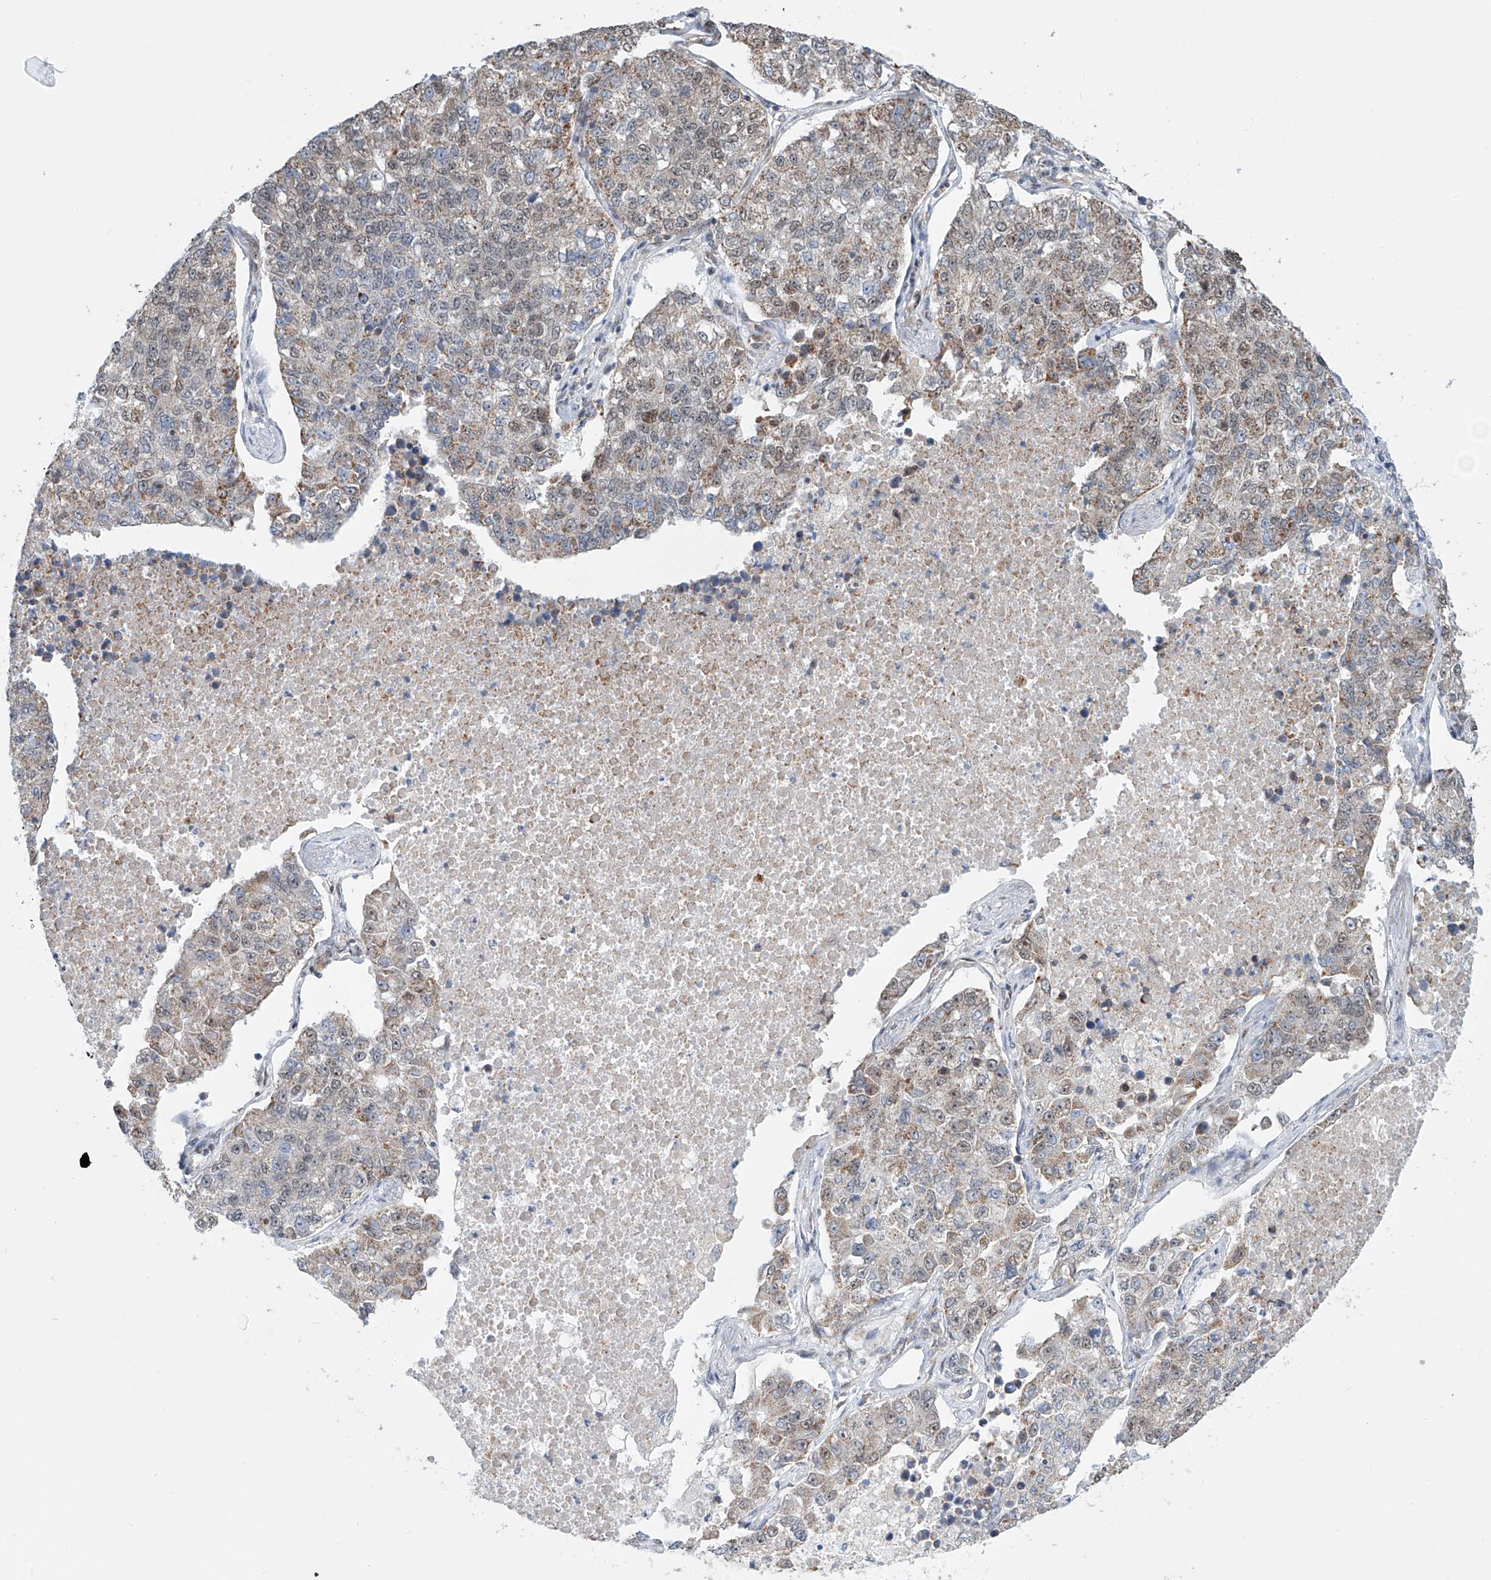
{"staining": {"intensity": "moderate", "quantity": "25%-75%", "location": "cytoplasmic/membranous,nuclear"}, "tissue": "lung cancer", "cell_type": "Tumor cells", "image_type": "cancer", "snomed": [{"axis": "morphology", "description": "Adenocarcinoma, NOS"}, {"axis": "topography", "description": "Lung"}], "caption": "A brown stain labels moderate cytoplasmic/membranous and nuclear staining of a protein in lung adenocarcinoma tumor cells.", "gene": "SDE2", "patient": {"sex": "male", "age": 49}}